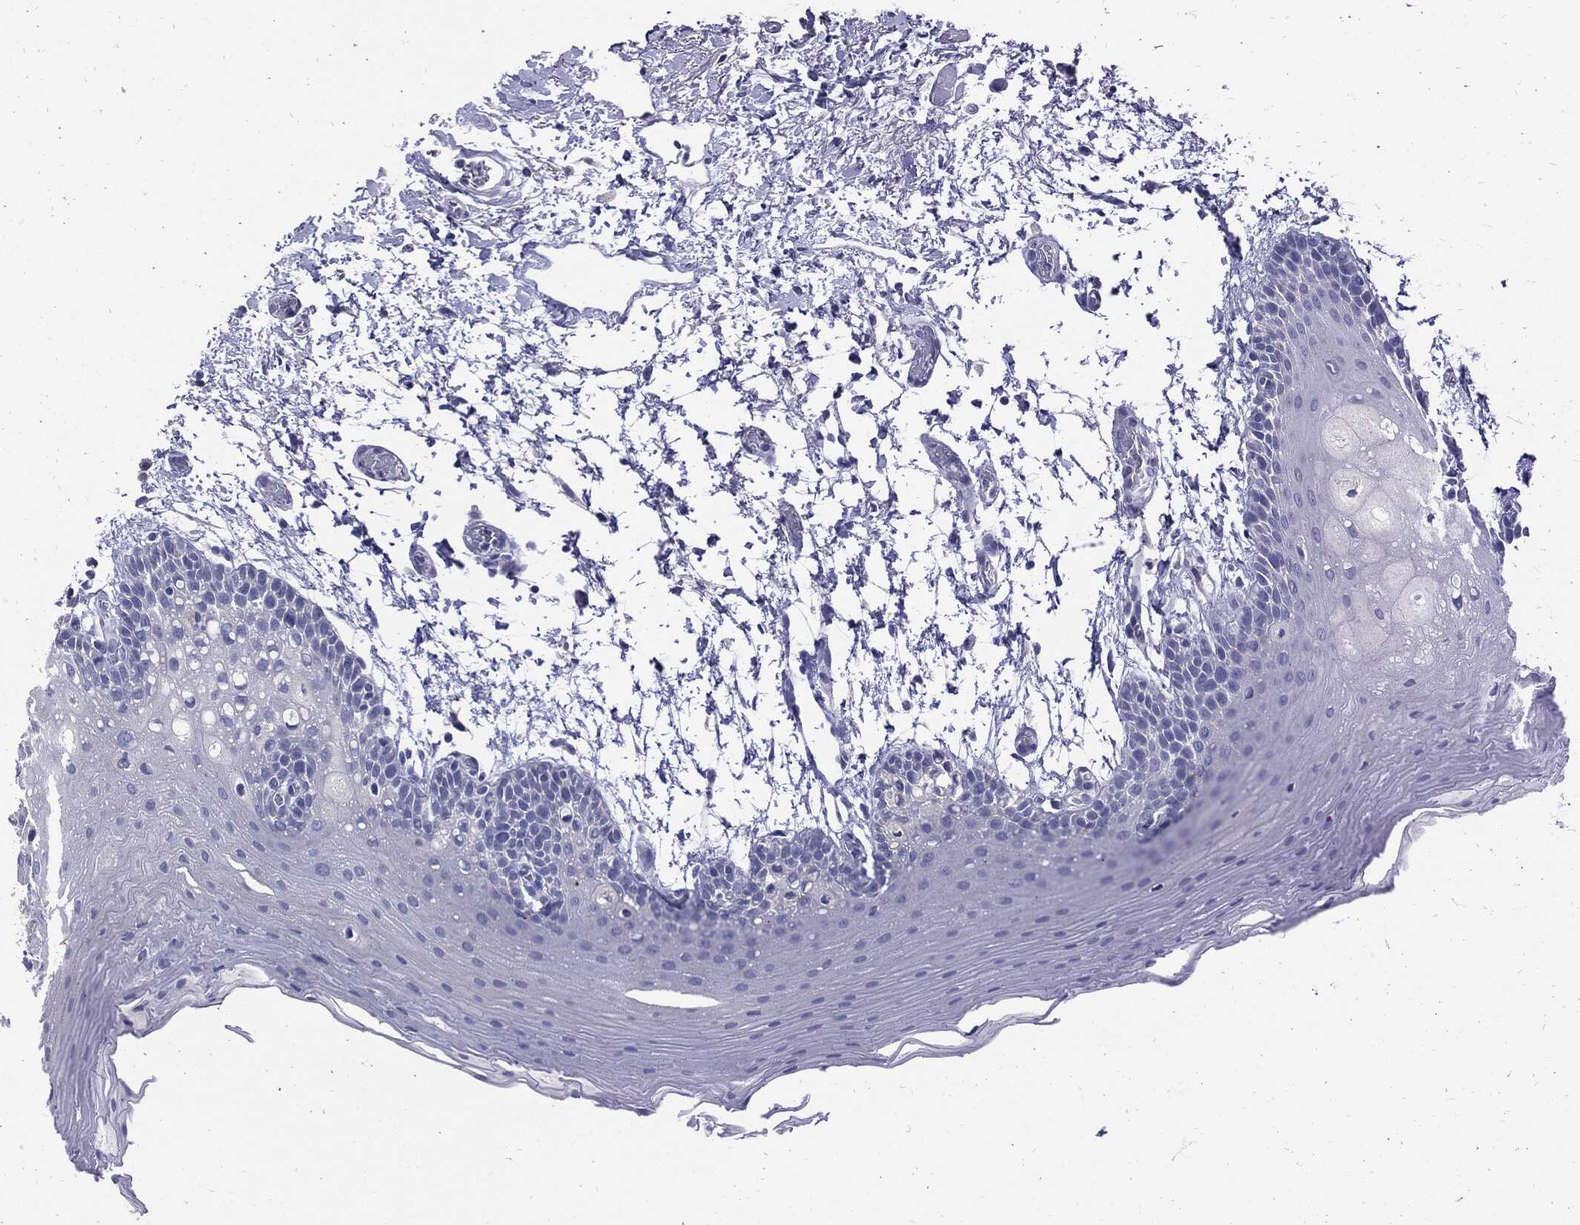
{"staining": {"intensity": "negative", "quantity": "none", "location": "none"}, "tissue": "oral mucosa", "cell_type": "Squamous epithelial cells", "image_type": "normal", "snomed": [{"axis": "morphology", "description": "Normal tissue, NOS"}, {"axis": "topography", "description": "Oral tissue"}], "caption": "Unremarkable oral mucosa was stained to show a protein in brown. There is no significant staining in squamous epithelial cells. (Brightfield microscopy of DAB (3,3'-diaminobenzidine) immunohistochemistry at high magnification).", "gene": "CPE", "patient": {"sex": "male", "age": 62}}